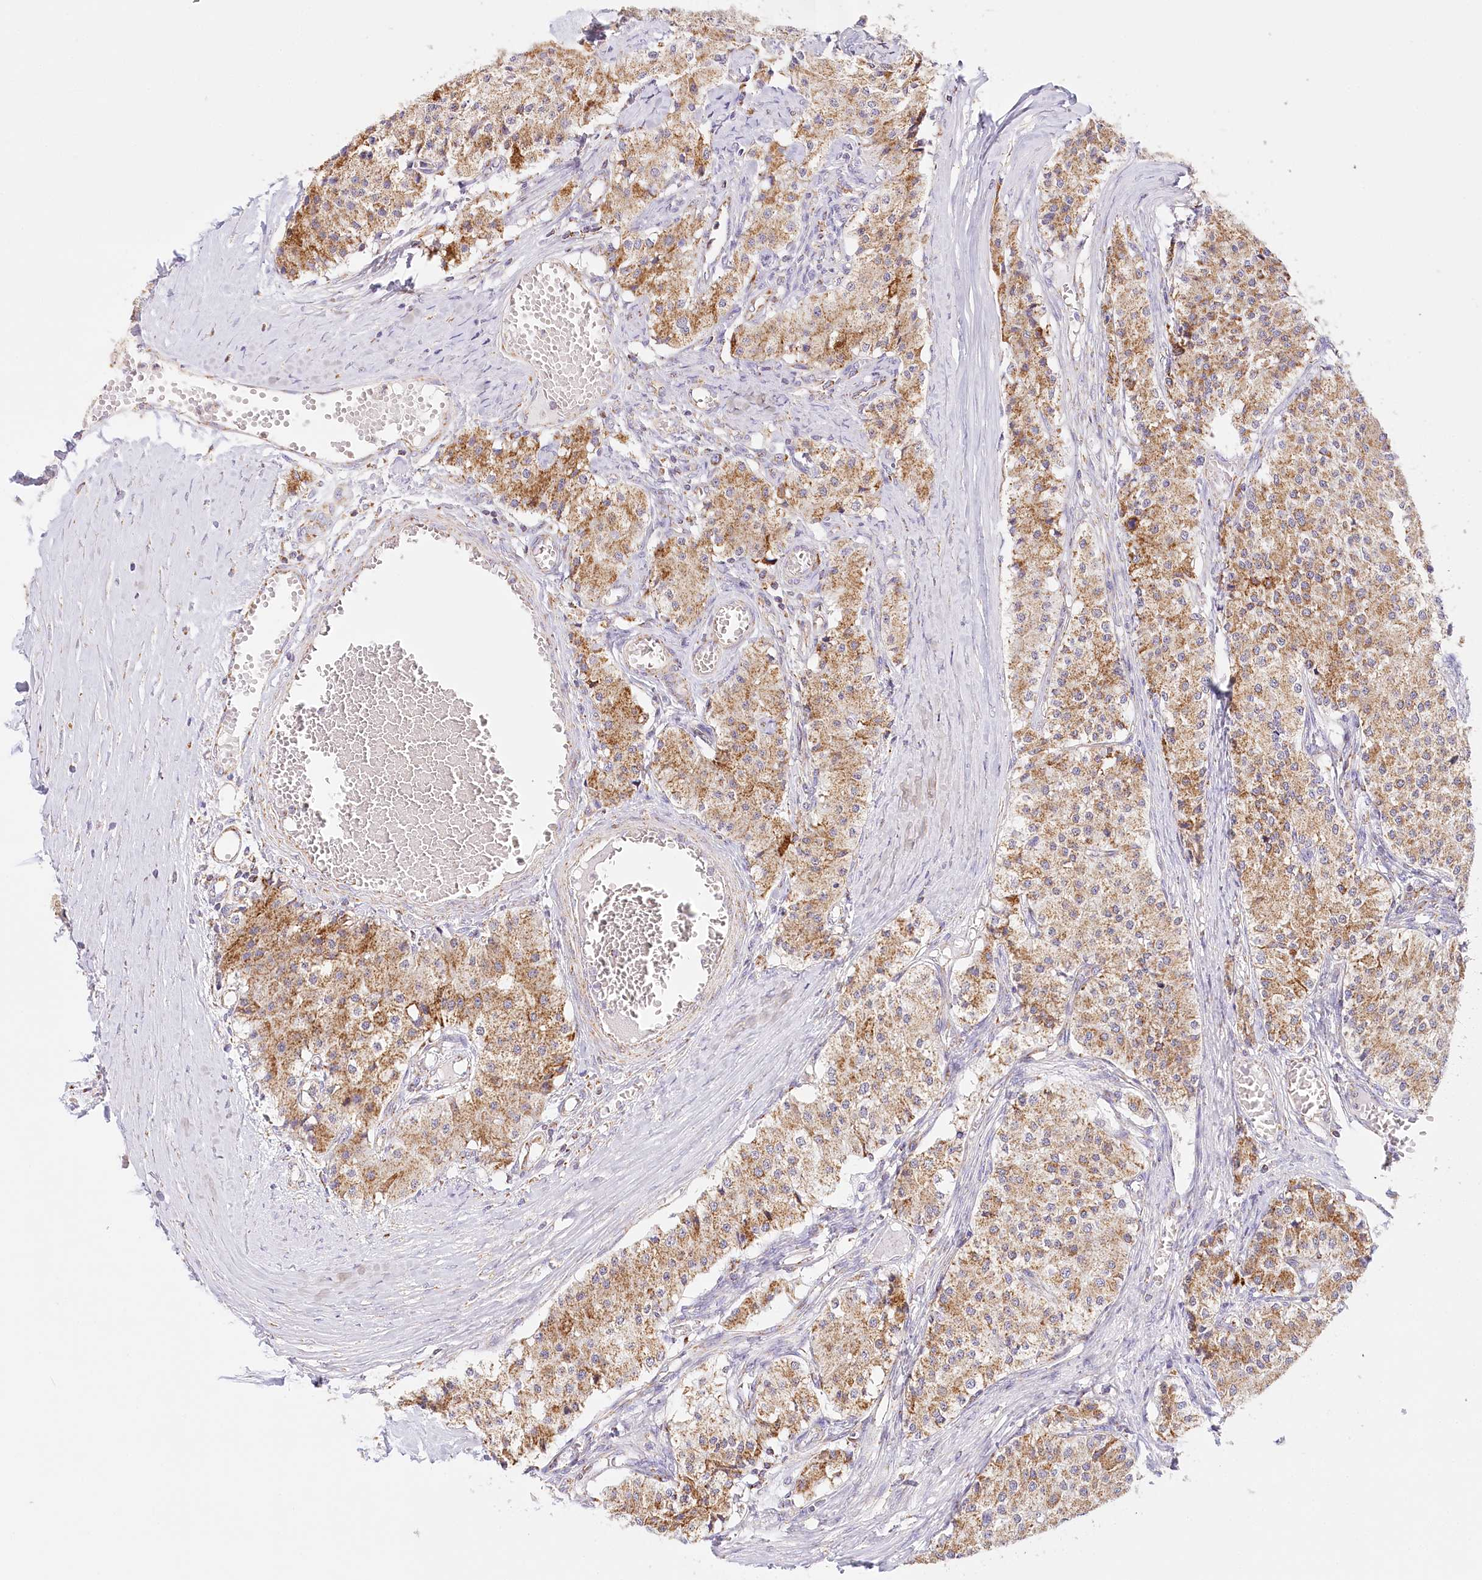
{"staining": {"intensity": "moderate", "quantity": ">75%", "location": "cytoplasmic/membranous"}, "tissue": "carcinoid", "cell_type": "Tumor cells", "image_type": "cancer", "snomed": [{"axis": "morphology", "description": "Carcinoid, malignant, NOS"}, {"axis": "topography", "description": "Colon"}], "caption": "Brown immunohistochemical staining in human carcinoid (malignant) exhibits moderate cytoplasmic/membranous expression in about >75% of tumor cells. The staining was performed using DAB, with brown indicating positive protein expression. Nuclei are stained blue with hematoxylin.", "gene": "LSS", "patient": {"sex": "female", "age": 52}}